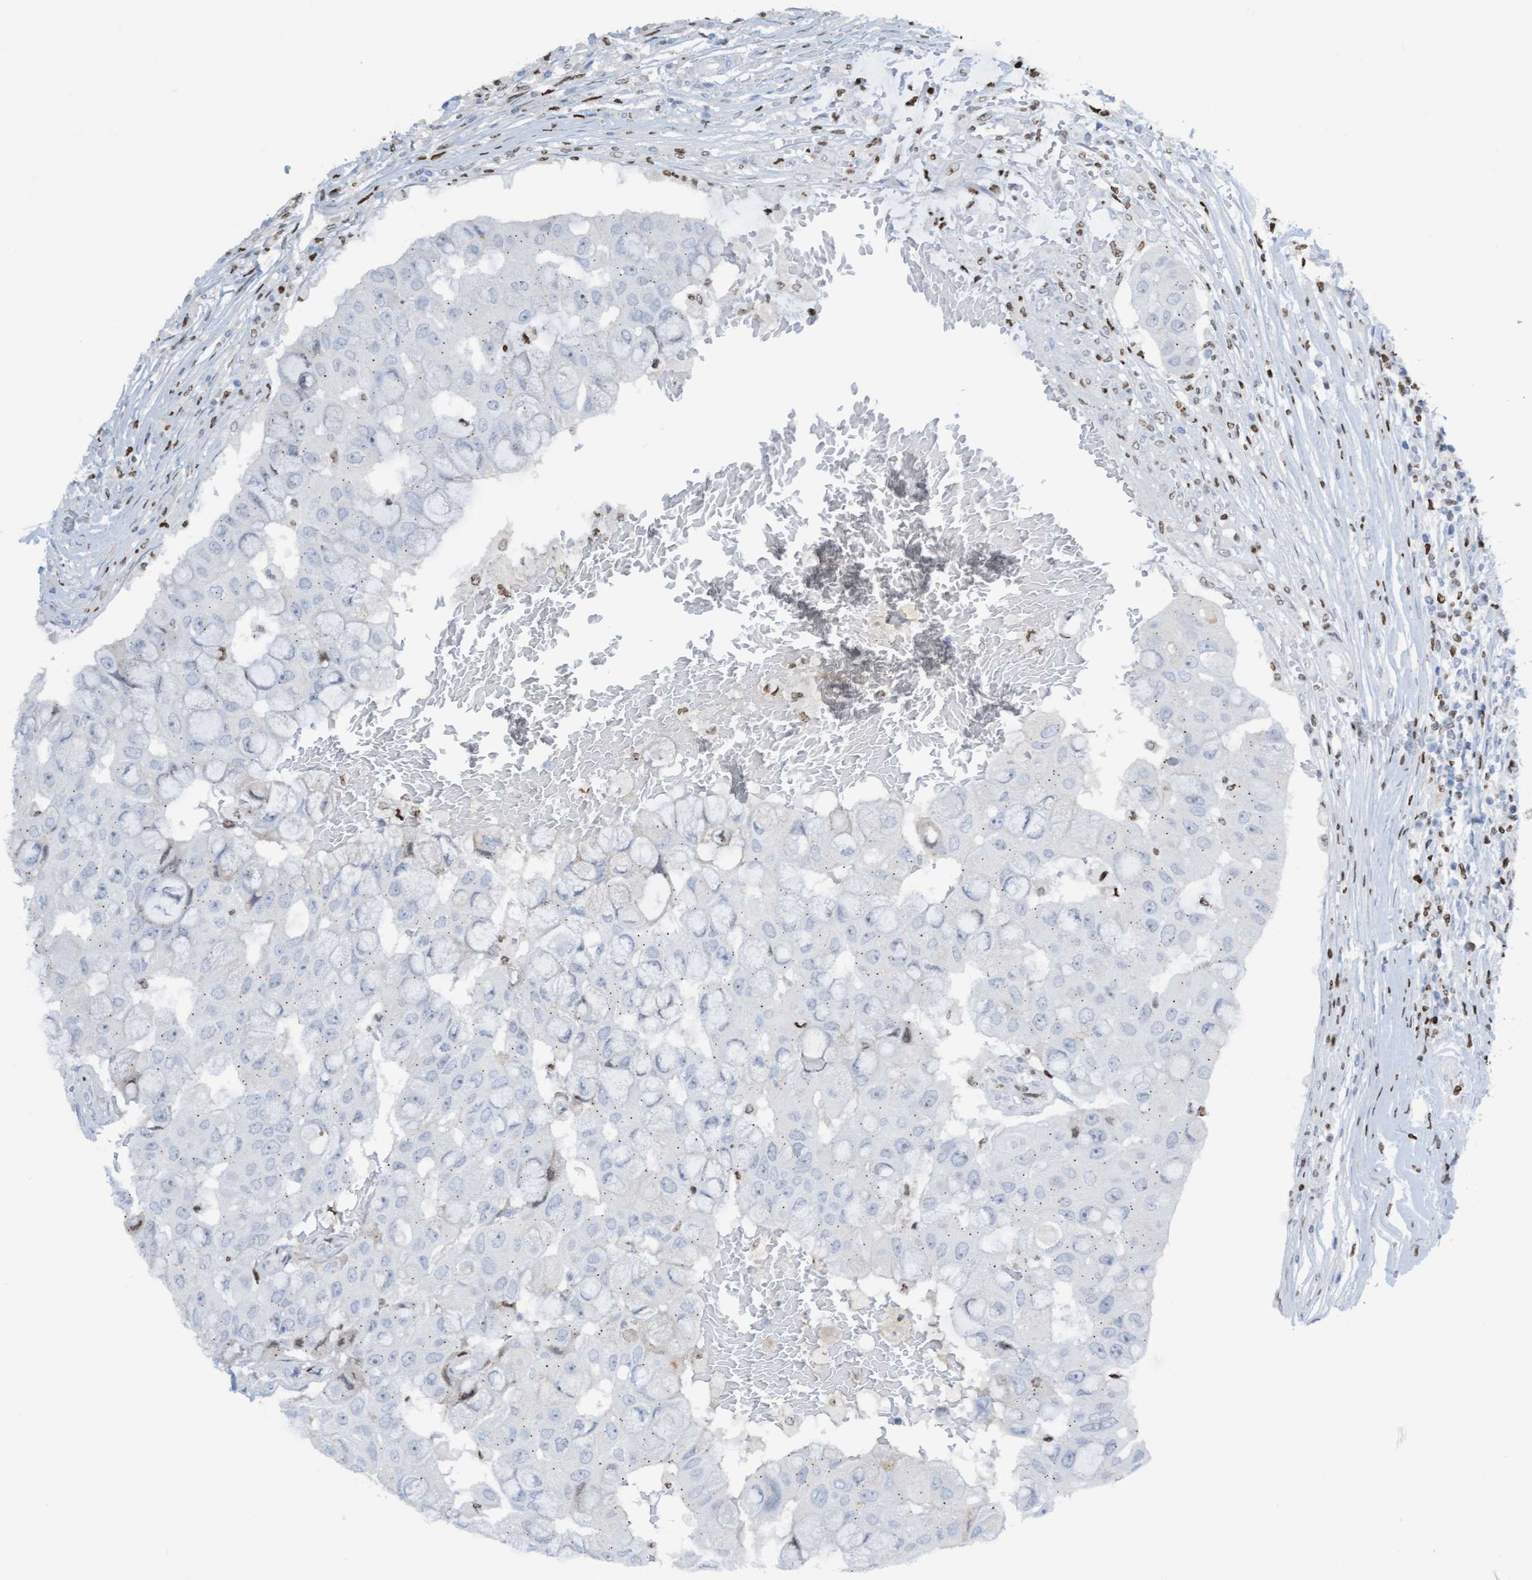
{"staining": {"intensity": "negative", "quantity": "none", "location": "none"}, "tissue": "breast cancer", "cell_type": "Tumor cells", "image_type": "cancer", "snomed": [{"axis": "morphology", "description": "Duct carcinoma"}, {"axis": "topography", "description": "Breast"}], "caption": "Histopathology image shows no significant protein positivity in tumor cells of infiltrating ductal carcinoma (breast).", "gene": "CBX2", "patient": {"sex": "female", "age": 27}}